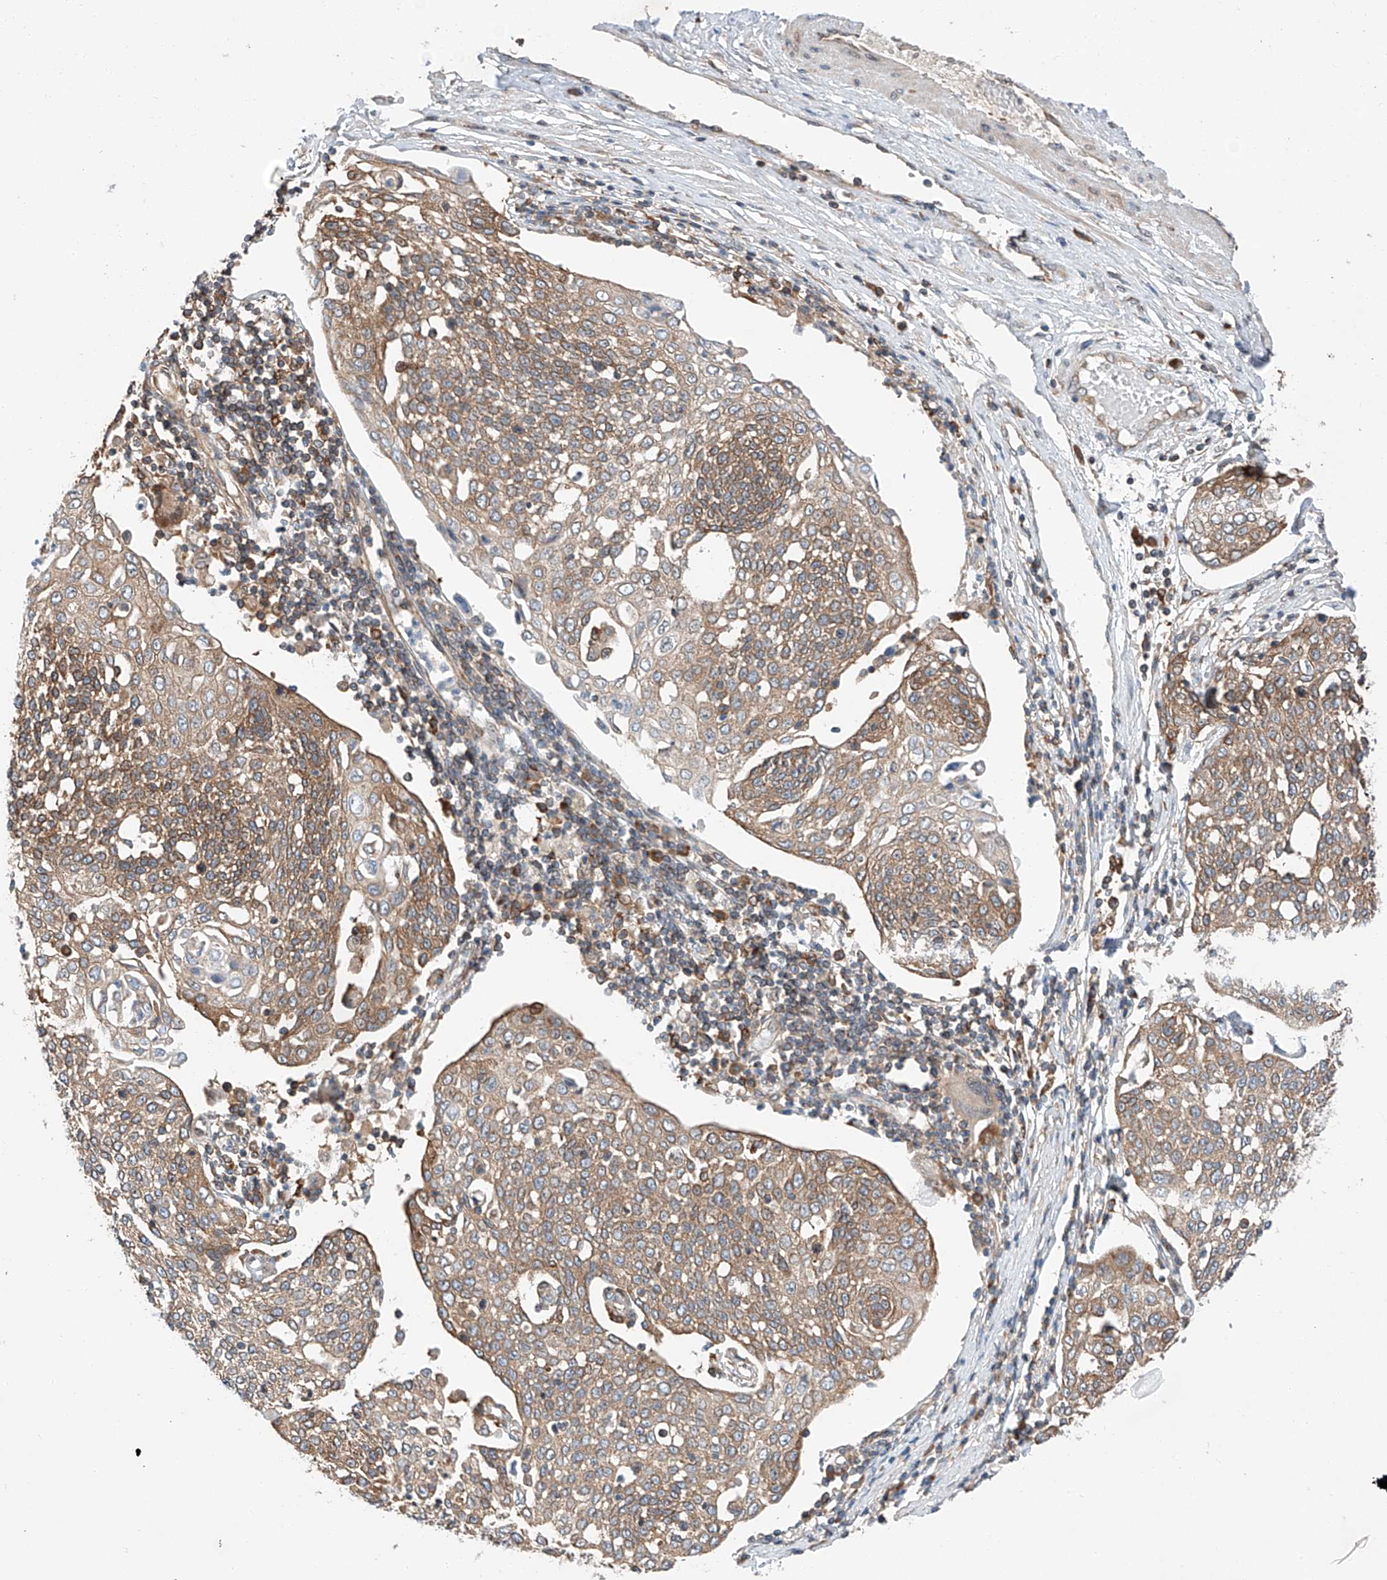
{"staining": {"intensity": "moderate", "quantity": ">75%", "location": "cytoplasmic/membranous"}, "tissue": "cervical cancer", "cell_type": "Tumor cells", "image_type": "cancer", "snomed": [{"axis": "morphology", "description": "Squamous cell carcinoma, NOS"}, {"axis": "topography", "description": "Cervix"}], "caption": "Immunohistochemical staining of human cervical cancer (squamous cell carcinoma) demonstrates medium levels of moderate cytoplasmic/membranous positivity in about >75% of tumor cells. Using DAB (3,3'-diaminobenzidine) (brown) and hematoxylin (blue) stains, captured at high magnification using brightfield microscopy.", "gene": "RUSC1", "patient": {"sex": "female", "age": 34}}